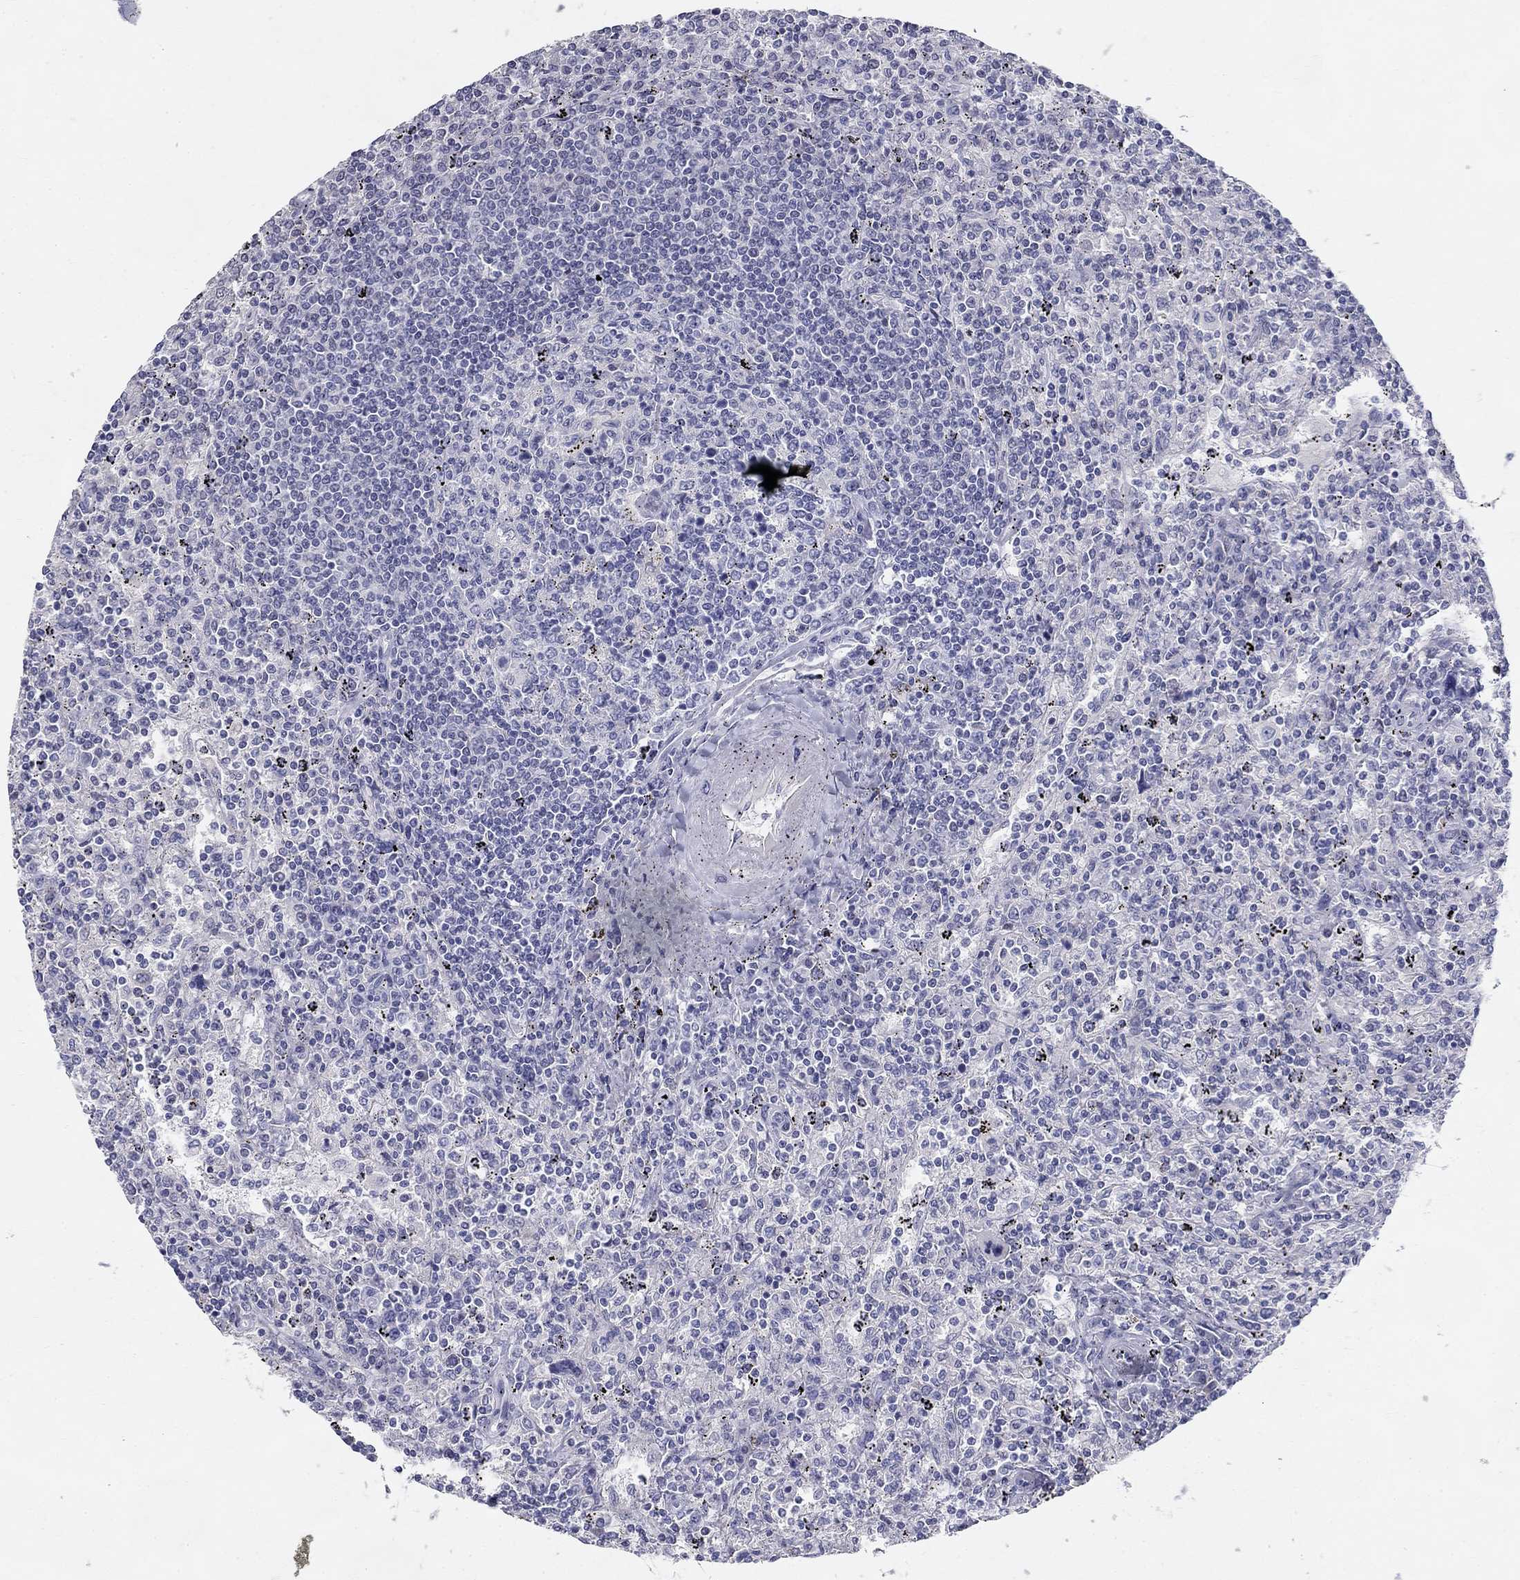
{"staining": {"intensity": "negative", "quantity": "none", "location": "none"}, "tissue": "lymphoma", "cell_type": "Tumor cells", "image_type": "cancer", "snomed": [{"axis": "morphology", "description": "Malignant lymphoma, non-Hodgkin's type, Low grade"}, {"axis": "topography", "description": "Spleen"}], "caption": "Immunohistochemical staining of human lymphoma displays no significant expression in tumor cells. (Brightfield microscopy of DAB (3,3'-diaminobenzidine) IHC at high magnification).", "gene": "GUCA1A", "patient": {"sex": "male", "age": 62}}